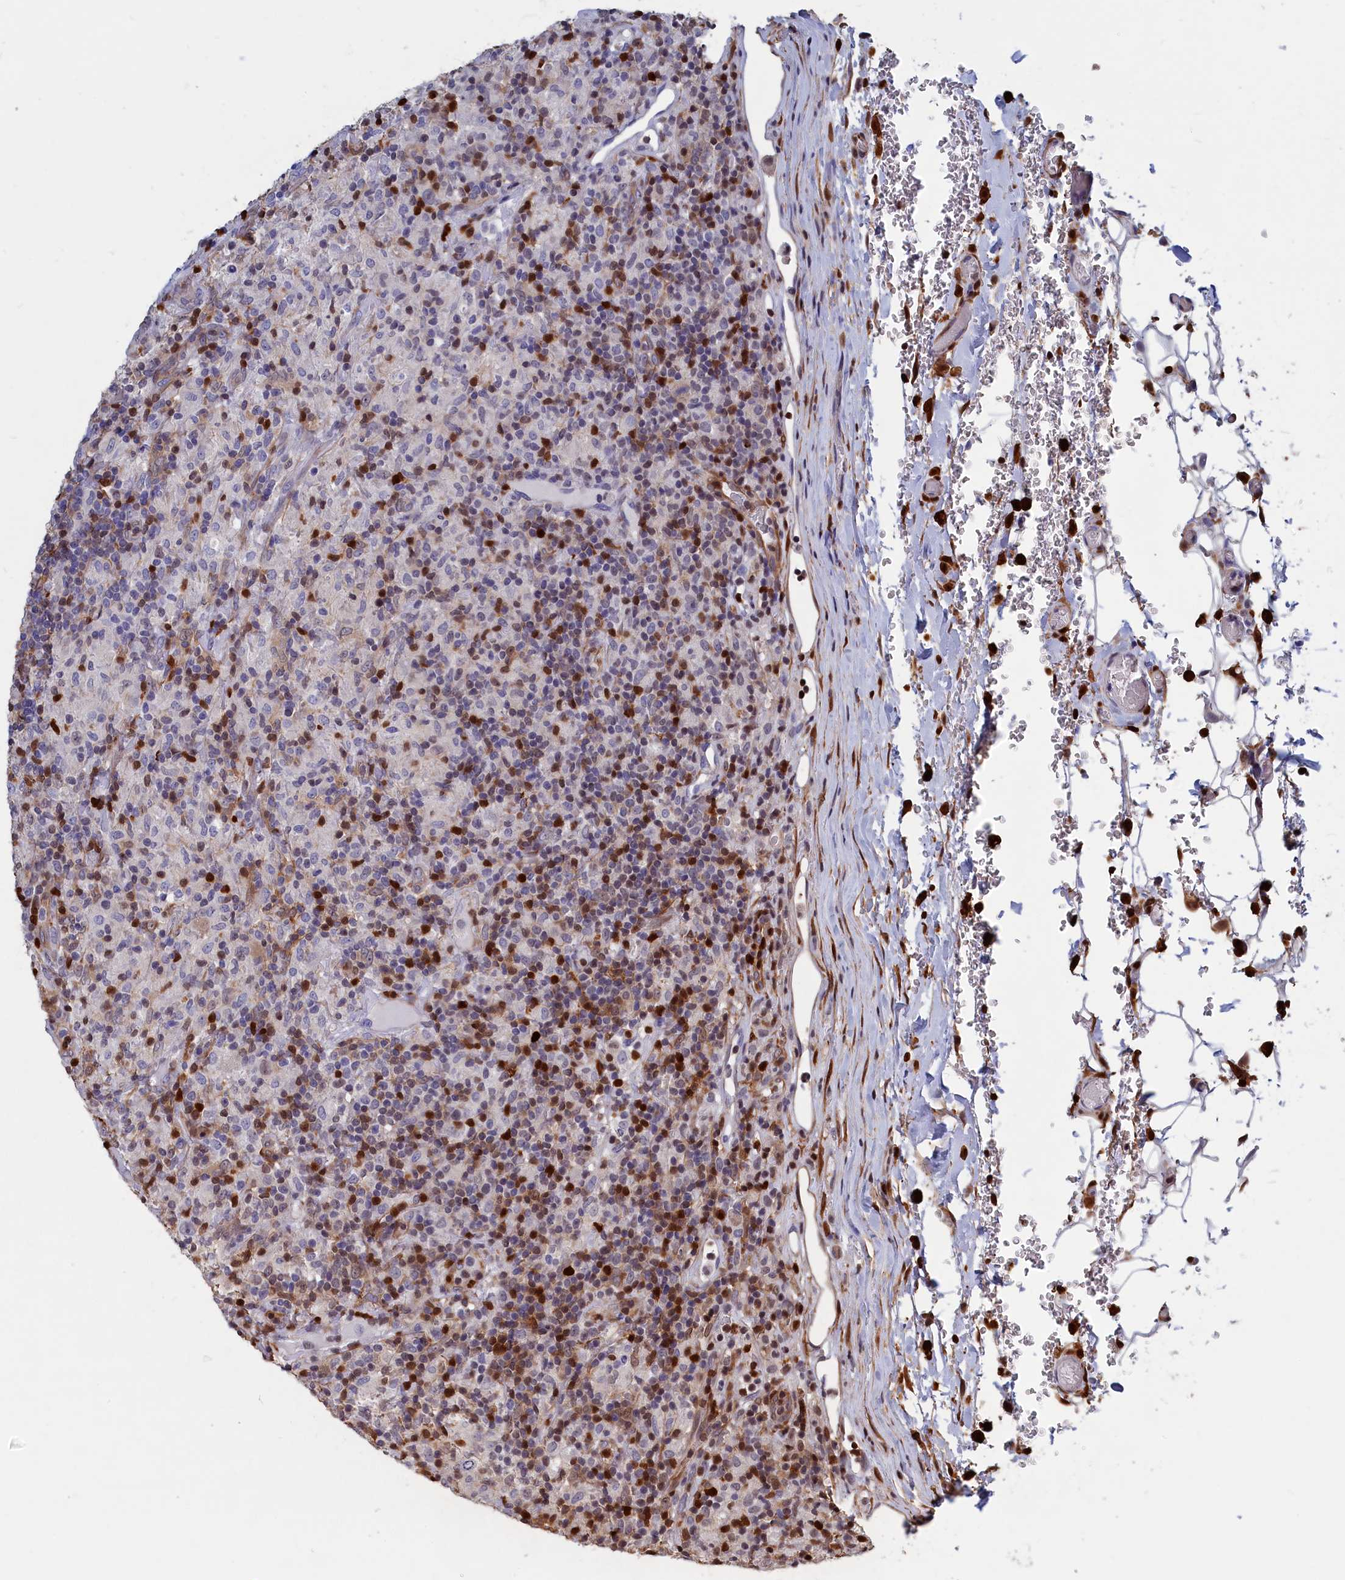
{"staining": {"intensity": "negative", "quantity": "none", "location": "none"}, "tissue": "lymphoma", "cell_type": "Tumor cells", "image_type": "cancer", "snomed": [{"axis": "morphology", "description": "Hodgkin's disease, NOS"}, {"axis": "topography", "description": "Lymph node"}], "caption": "The immunohistochemistry (IHC) image has no significant positivity in tumor cells of lymphoma tissue.", "gene": "CRIP1", "patient": {"sex": "male", "age": 70}}